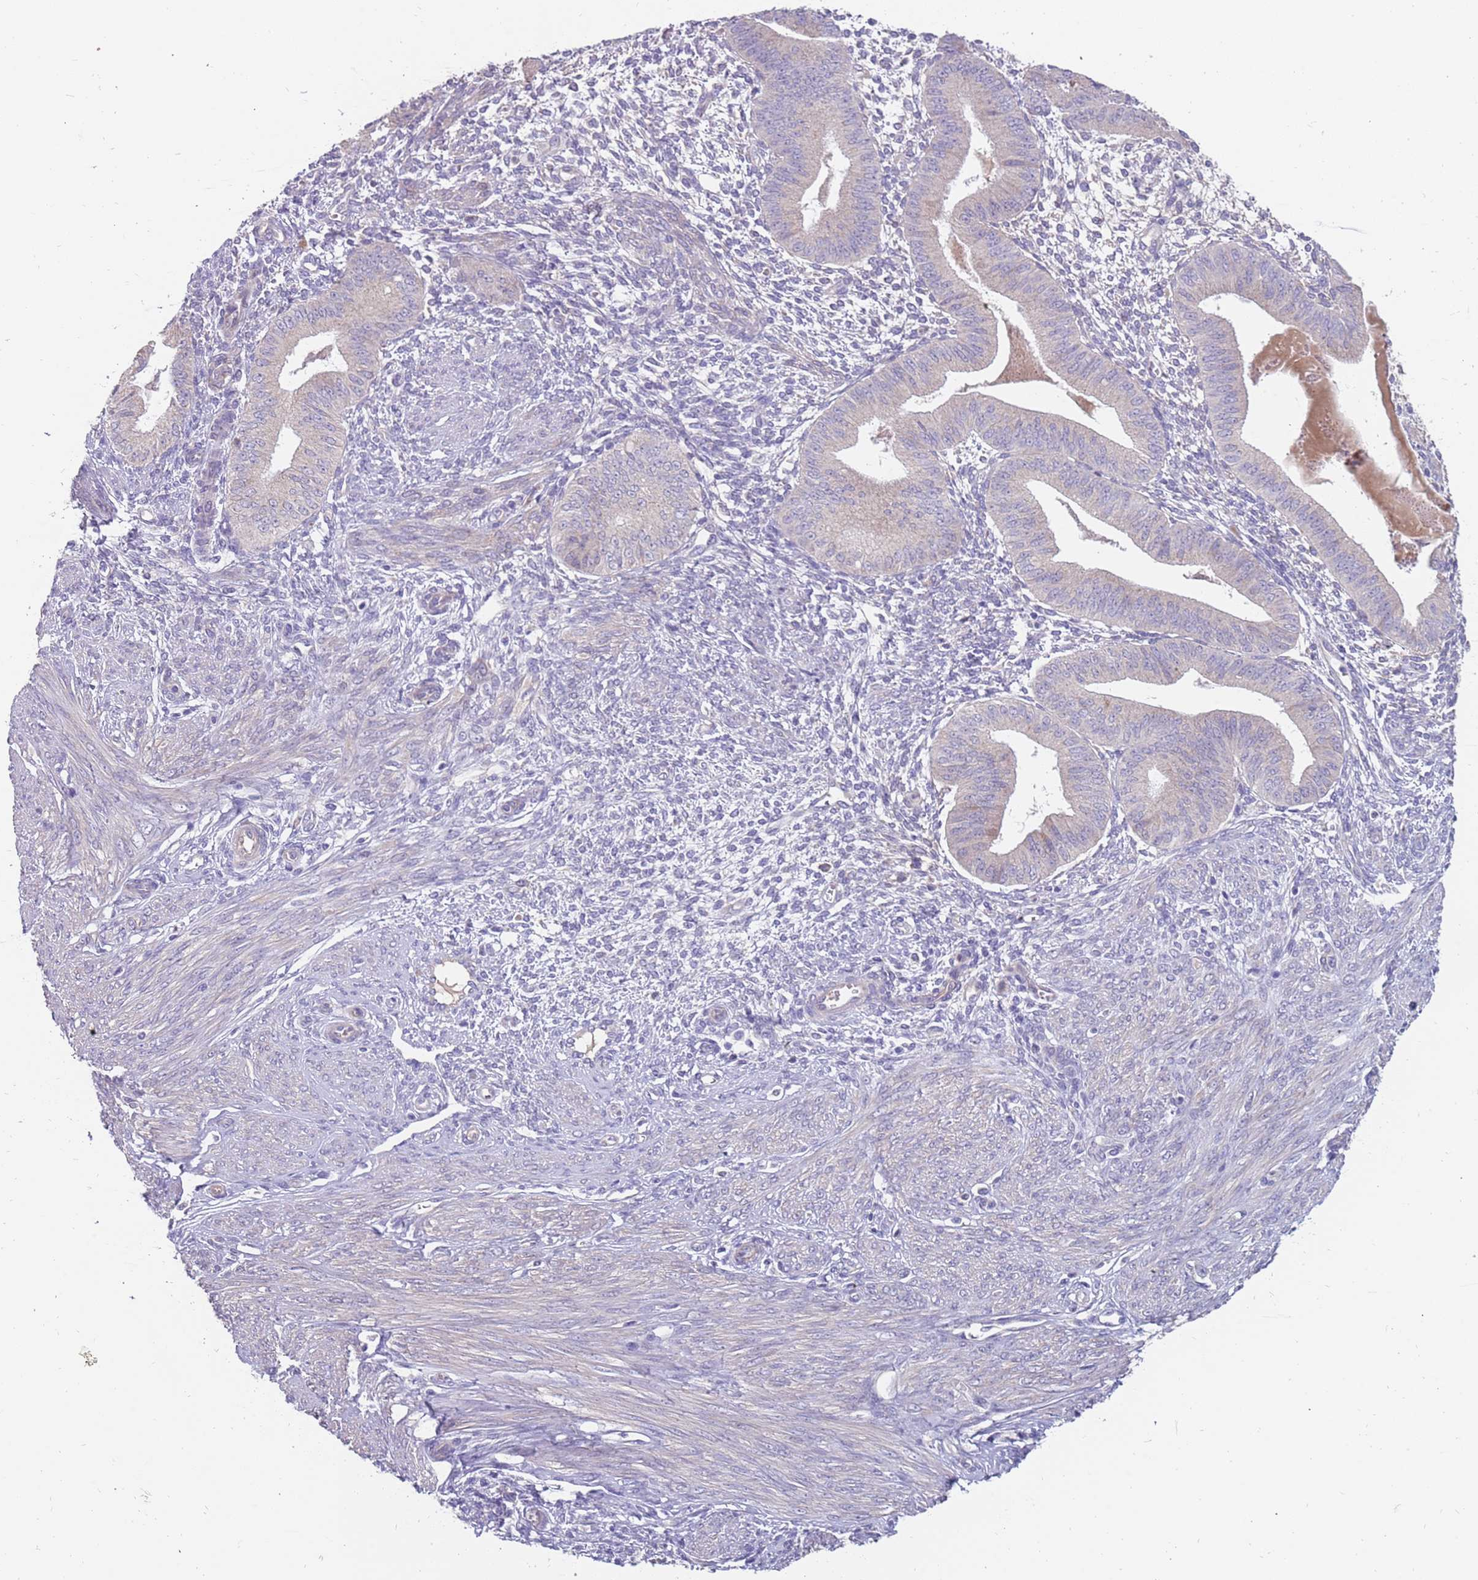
{"staining": {"intensity": "negative", "quantity": "none", "location": "none"}, "tissue": "endometrium", "cell_type": "Cells in endometrial stroma", "image_type": "normal", "snomed": [{"axis": "morphology", "description": "Normal tissue, NOS"}, {"axis": "topography", "description": "Endometrium"}], "caption": "Cells in endometrial stroma show no significant protein expression in benign endometrium. (DAB (3,3'-diaminobenzidine) IHC, high magnification).", "gene": "ZNF746", "patient": {"sex": "female", "age": 49}}